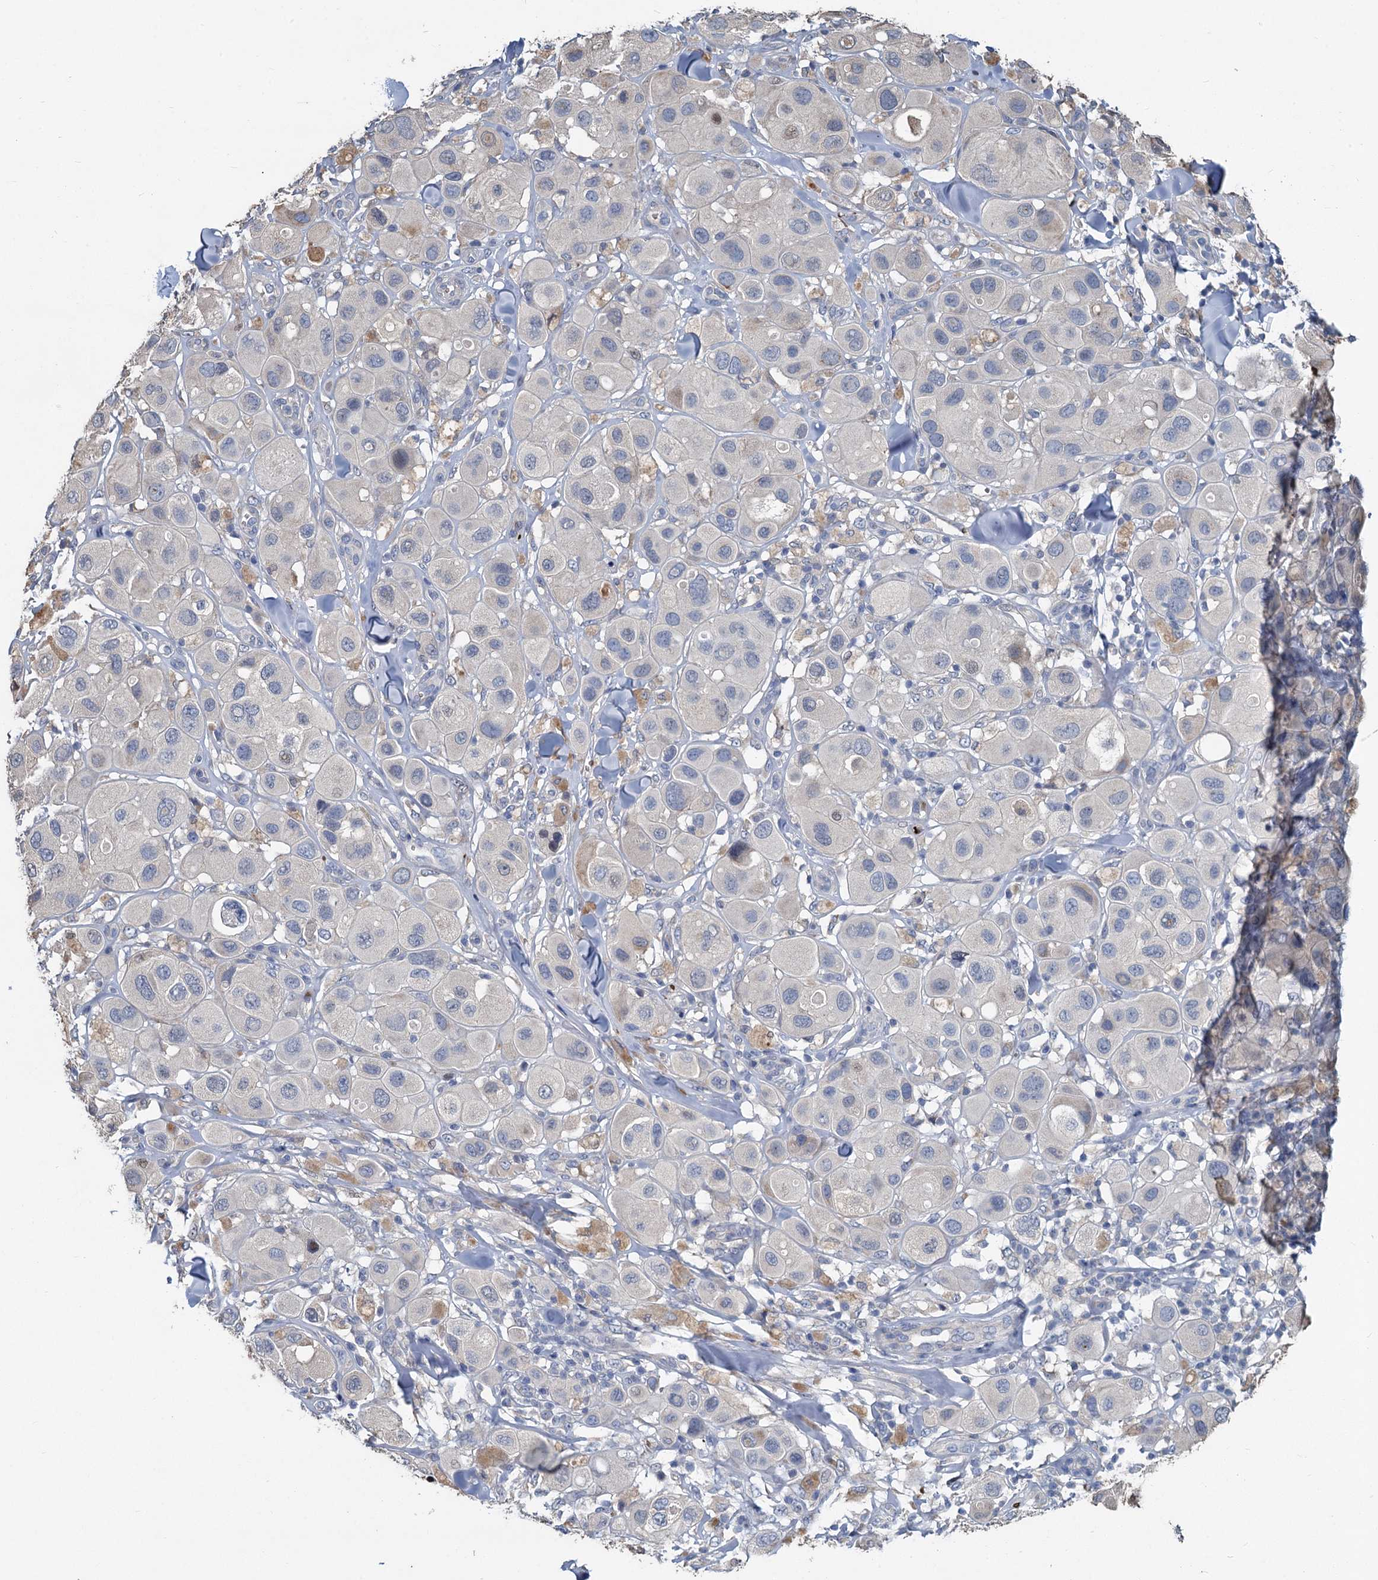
{"staining": {"intensity": "negative", "quantity": "none", "location": "none"}, "tissue": "melanoma", "cell_type": "Tumor cells", "image_type": "cancer", "snomed": [{"axis": "morphology", "description": "Malignant melanoma, Metastatic site"}, {"axis": "topography", "description": "Skin"}], "caption": "Malignant melanoma (metastatic site) was stained to show a protein in brown. There is no significant positivity in tumor cells. (Stains: DAB (3,3'-diaminobenzidine) IHC with hematoxylin counter stain, Microscopy: brightfield microscopy at high magnification).", "gene": "TCTN2", "patient": {"sex": "male", "age": 41}}